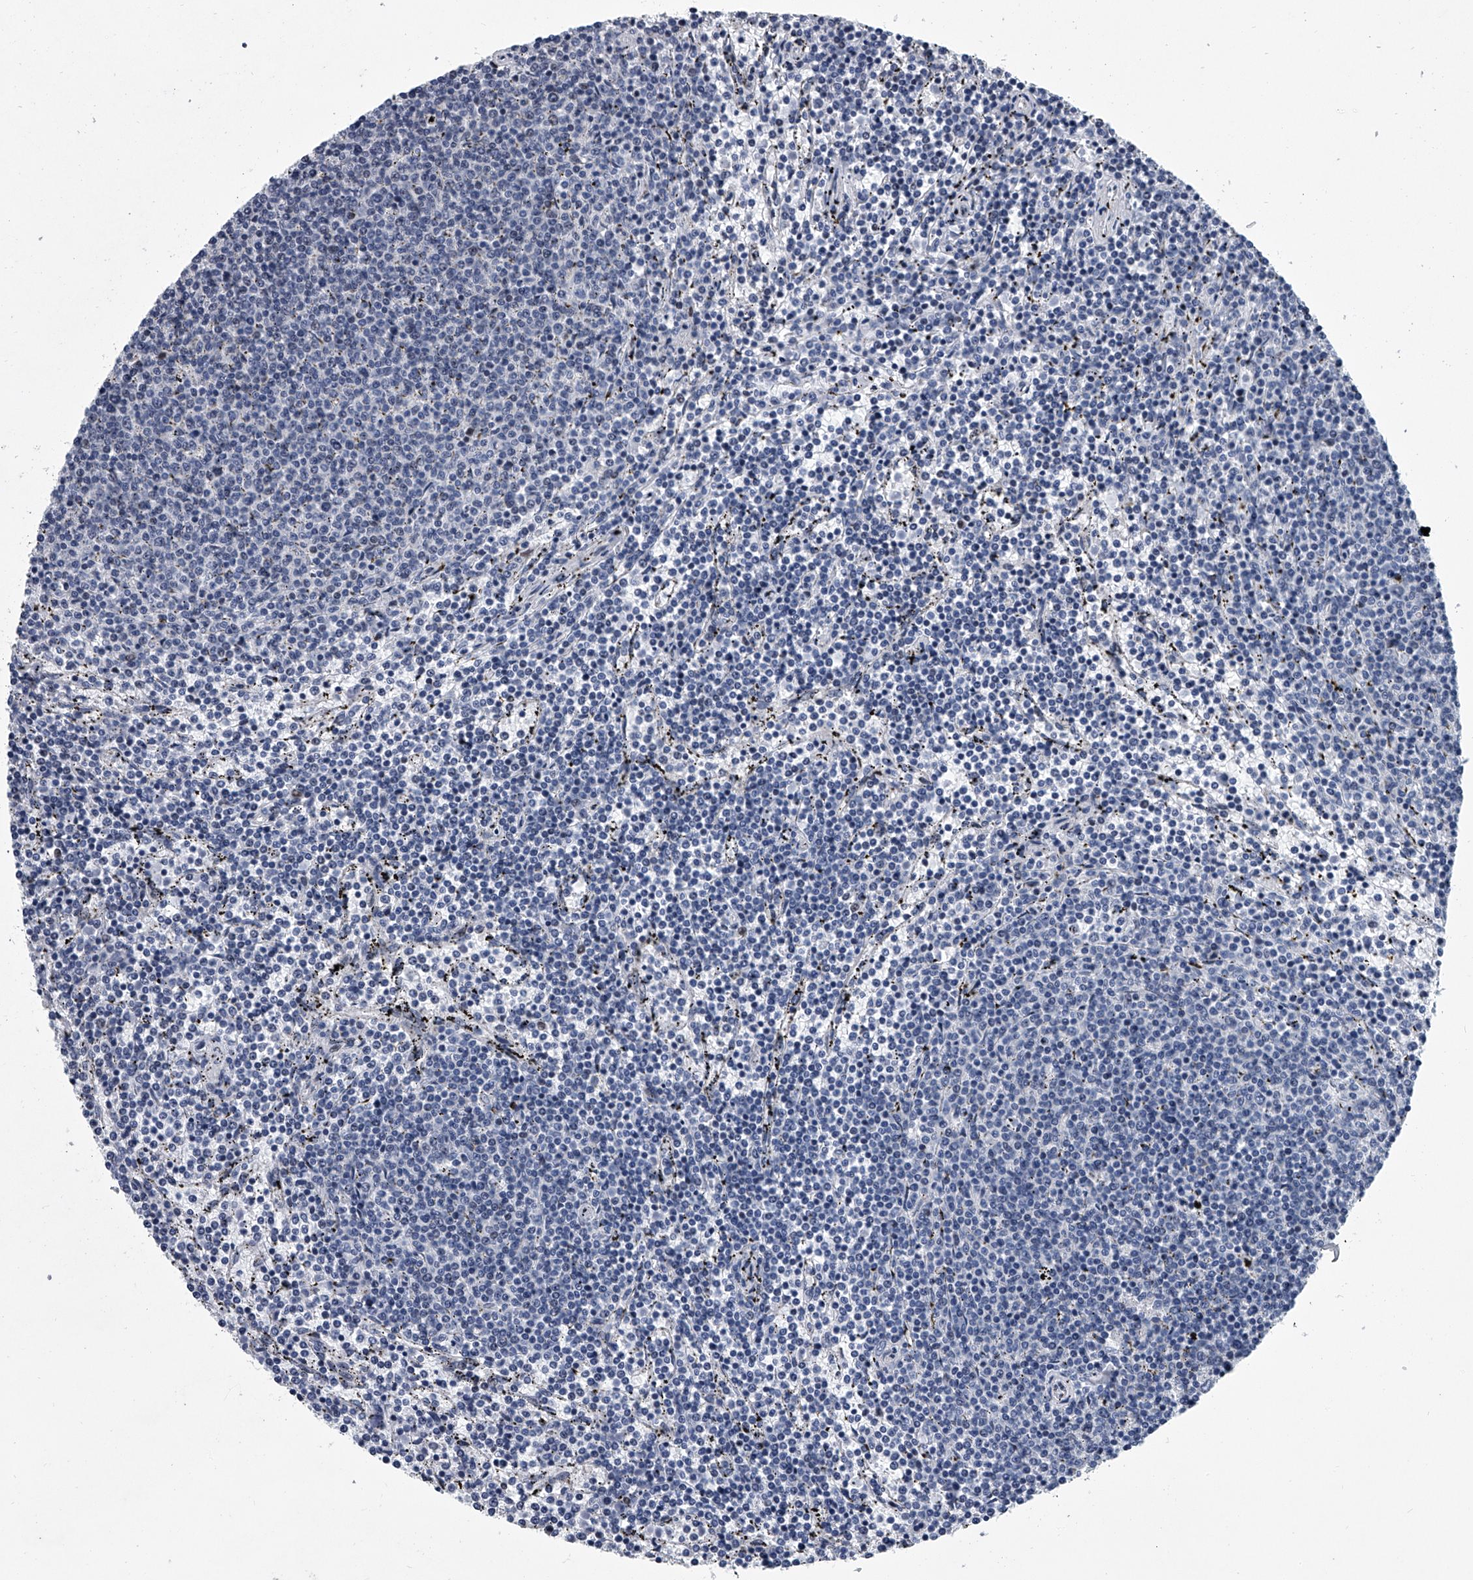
{"staining": {"intensity": "negative", "quantity": "none", "location": "none"}, "tissue": "lymphoma", "cell_type": "Tumor cells", "image_type": "cancer", "snomed": [{"axis": "morphology", "description": "Malignant lymphoma, non-Hodgkin's type, Low grade"}, {"axis": "topography", "description": "Spleen"}], "caption": "Histopathology image shows no significant protein staining in tumor cells of low-grade malignant lymphoma, non-Hodgkin's type. (Brightfield microscopy of DAB immunohistochemistry (IHC) at high magnification).", "gene": "PPP2R5D", "patient": {"sex": "female", "age": 50}}